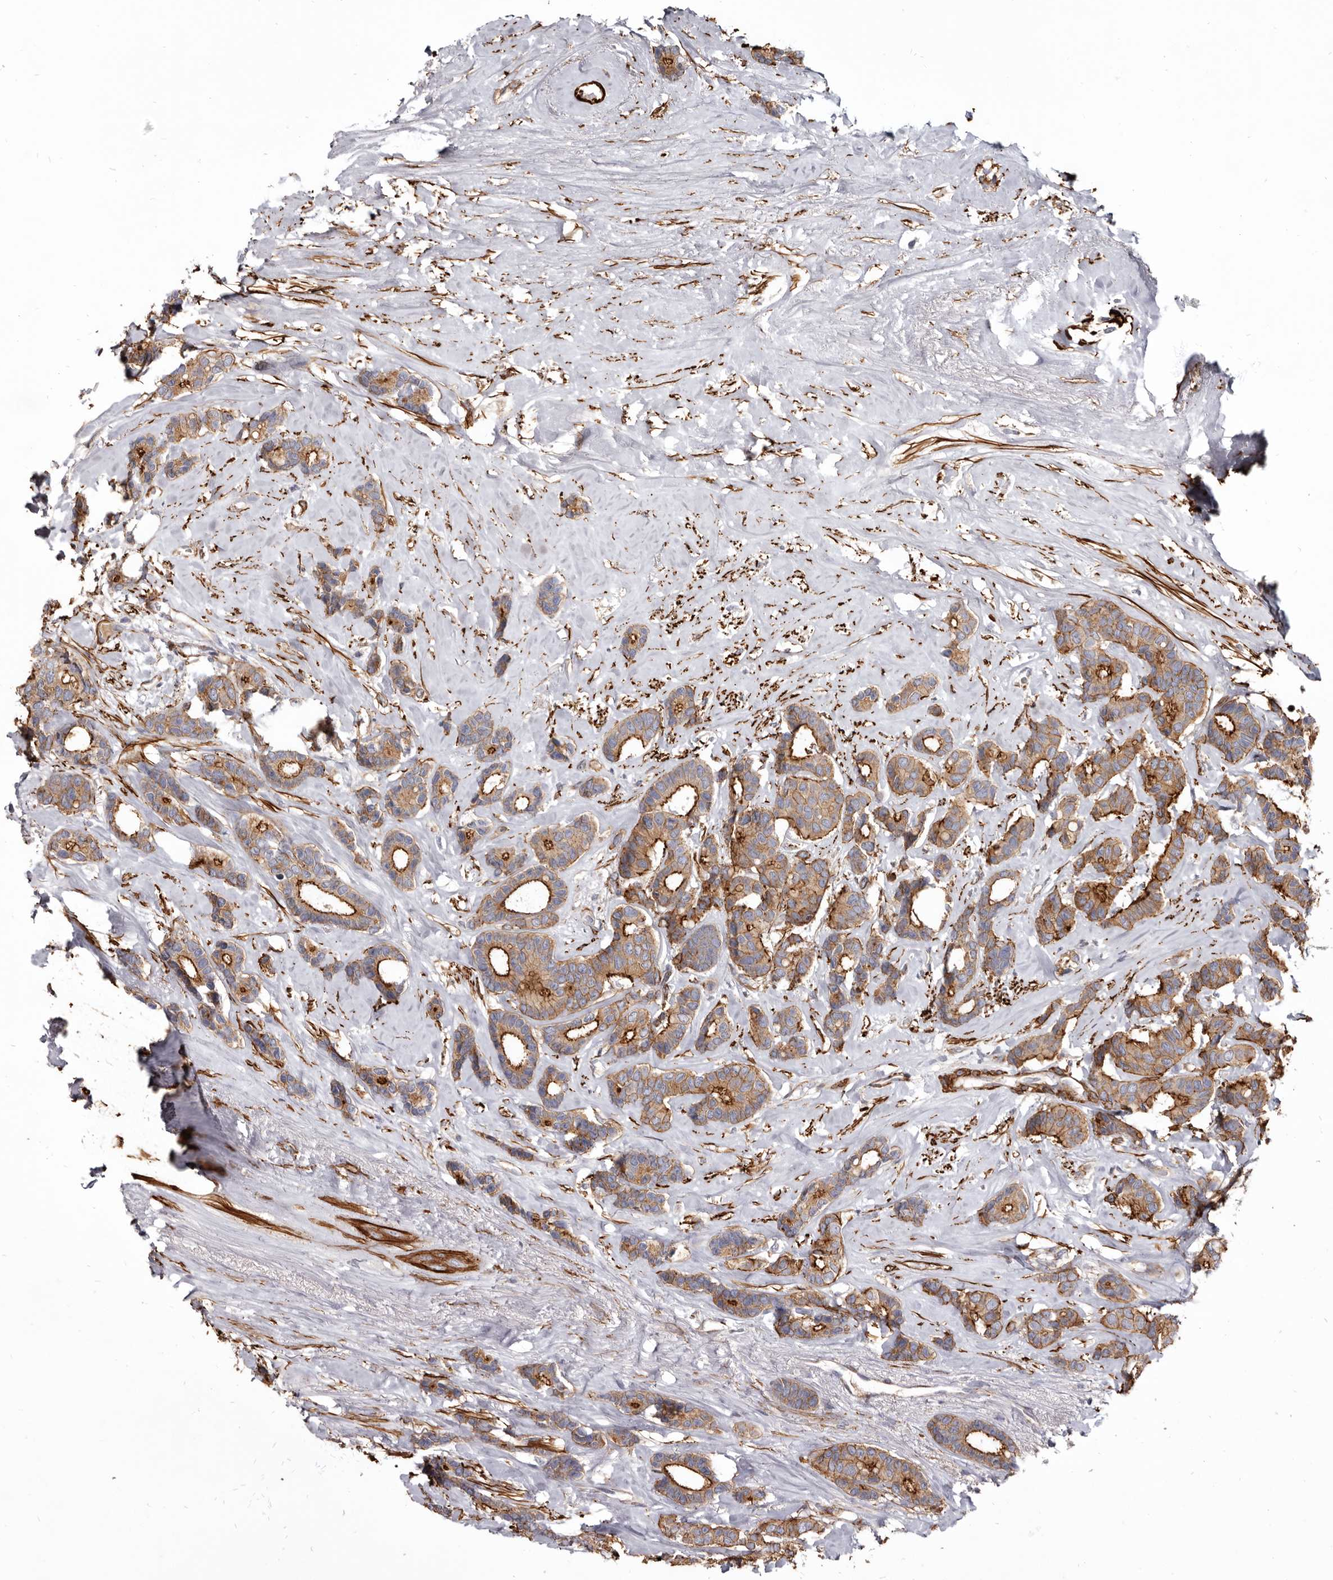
{"staining": {"intensity": "strong", "quantity": ">75%", "location": "cytoplasmic/membranous"}, "tissue": "breast cancer", "cell_type": "Tumor cells", "image_type": "cancer", "snomed": [{"axis": "morphology", "description": "Duct carcinoma"}, {"axis": "topography", "description": "Breast"}], "caption": "This is a photomicrograph of immunohistochemistry (IHC) staining of intraductal carcinoma (breast), which shows strong staining in the cytoplasmic/membranous of tumor cells.", "gene": "CGN", "patient": {"sex": "female", "age": 87}}